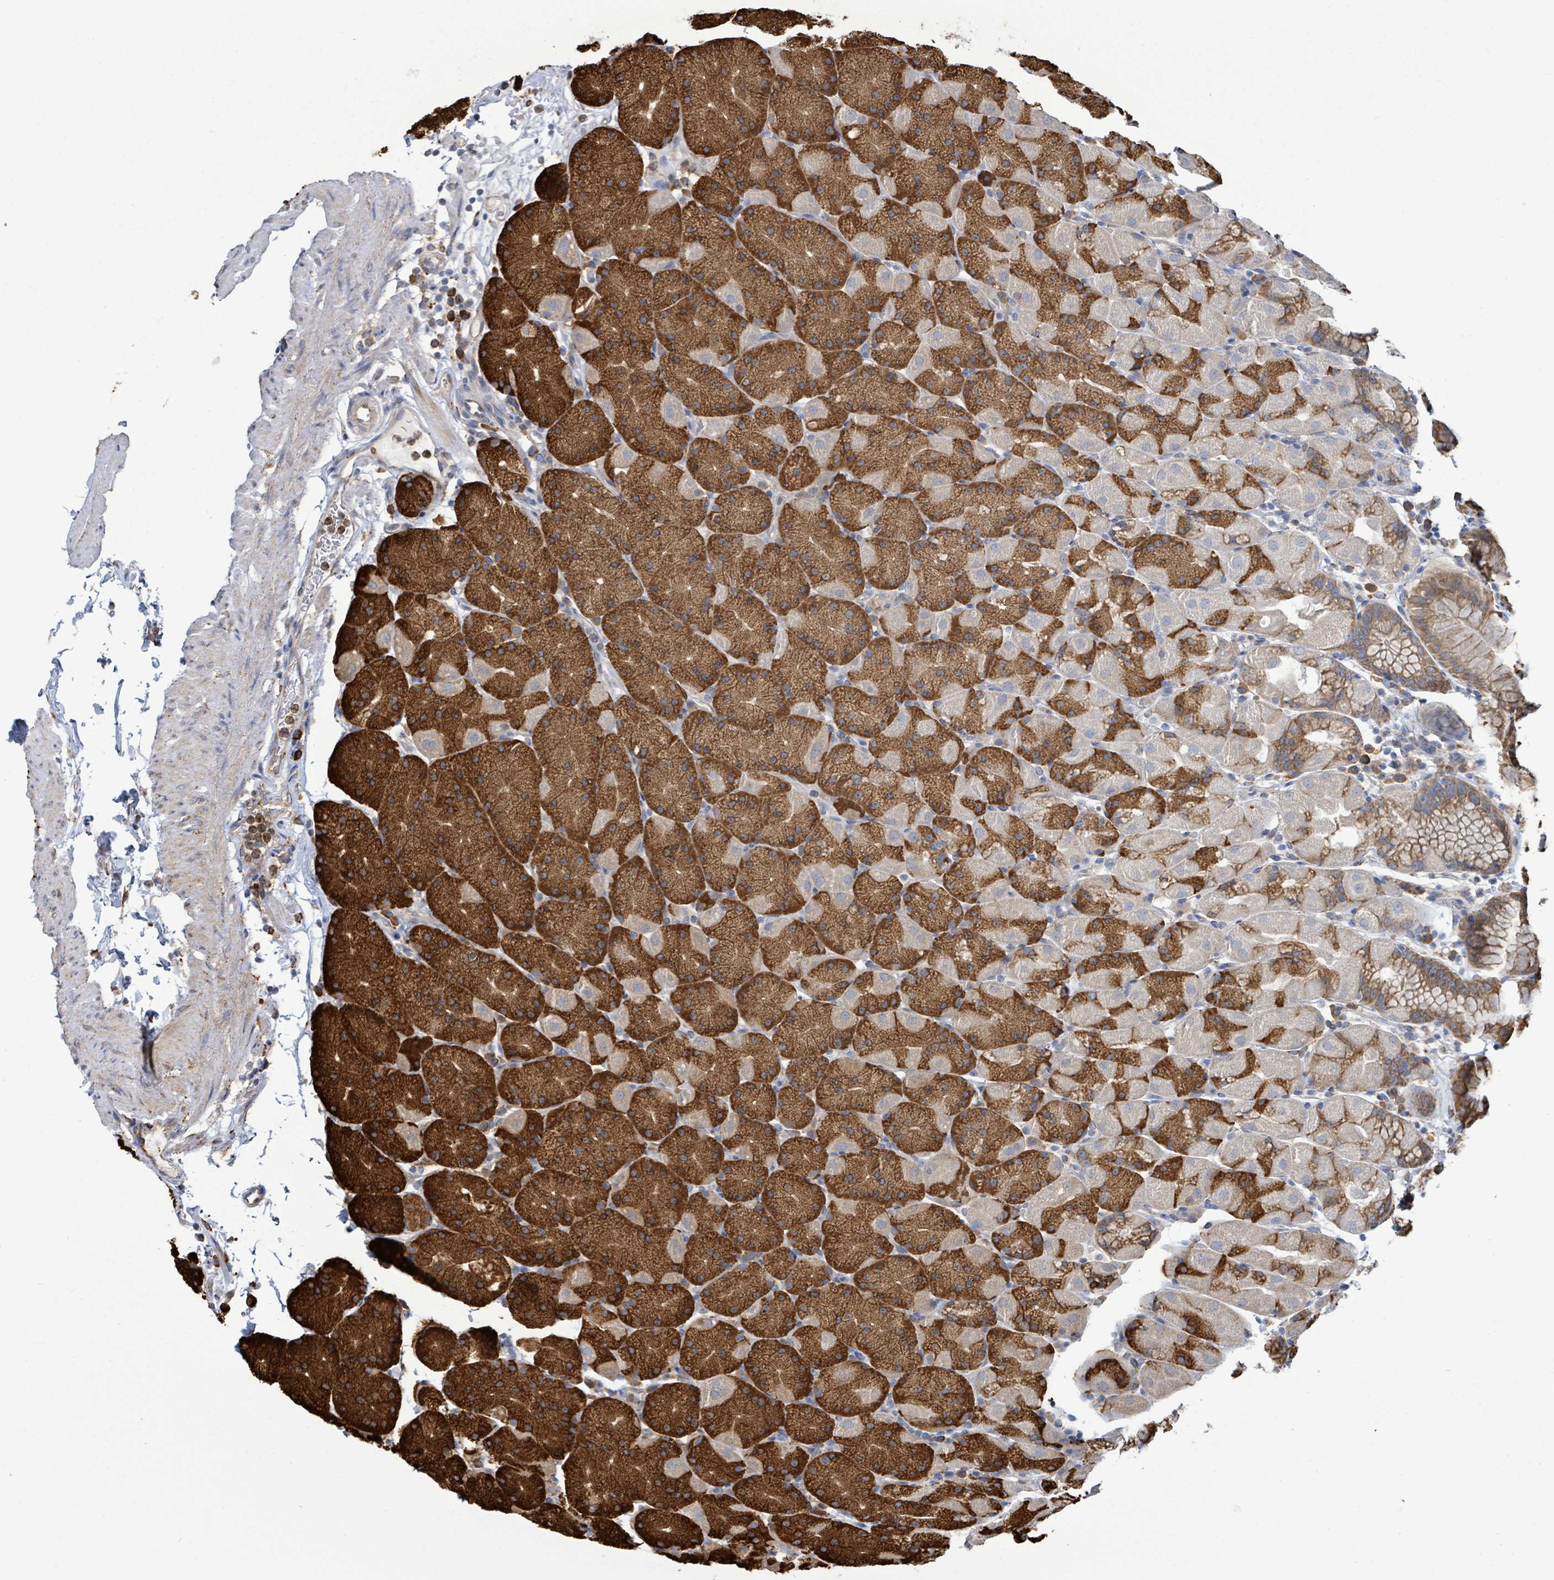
{"staining": {"intensity": "strong", "quantity": "25%-75%", "location": "cytoplasmic/membranous"}, "tissue": "stomach", "cell_type": "Glandular cells", "image_type": "normal", "snomed": [{"axis": "morphology", "description": "Normal tissue, NOS"}, {"axis": "topography", "description": "Stomach, upper"}, {"axis": "topography", "description": "Stomach, lower"}], "caption": "Immunohistochemical staining of normal stomach exhibits 25%-75% levels of strong cytoplasmic/membranous protein staining in approximately 25%-75% of glandular cells.", "gene": "RFPL4AL1", "patient": {"sex": "male", "age": 67}}